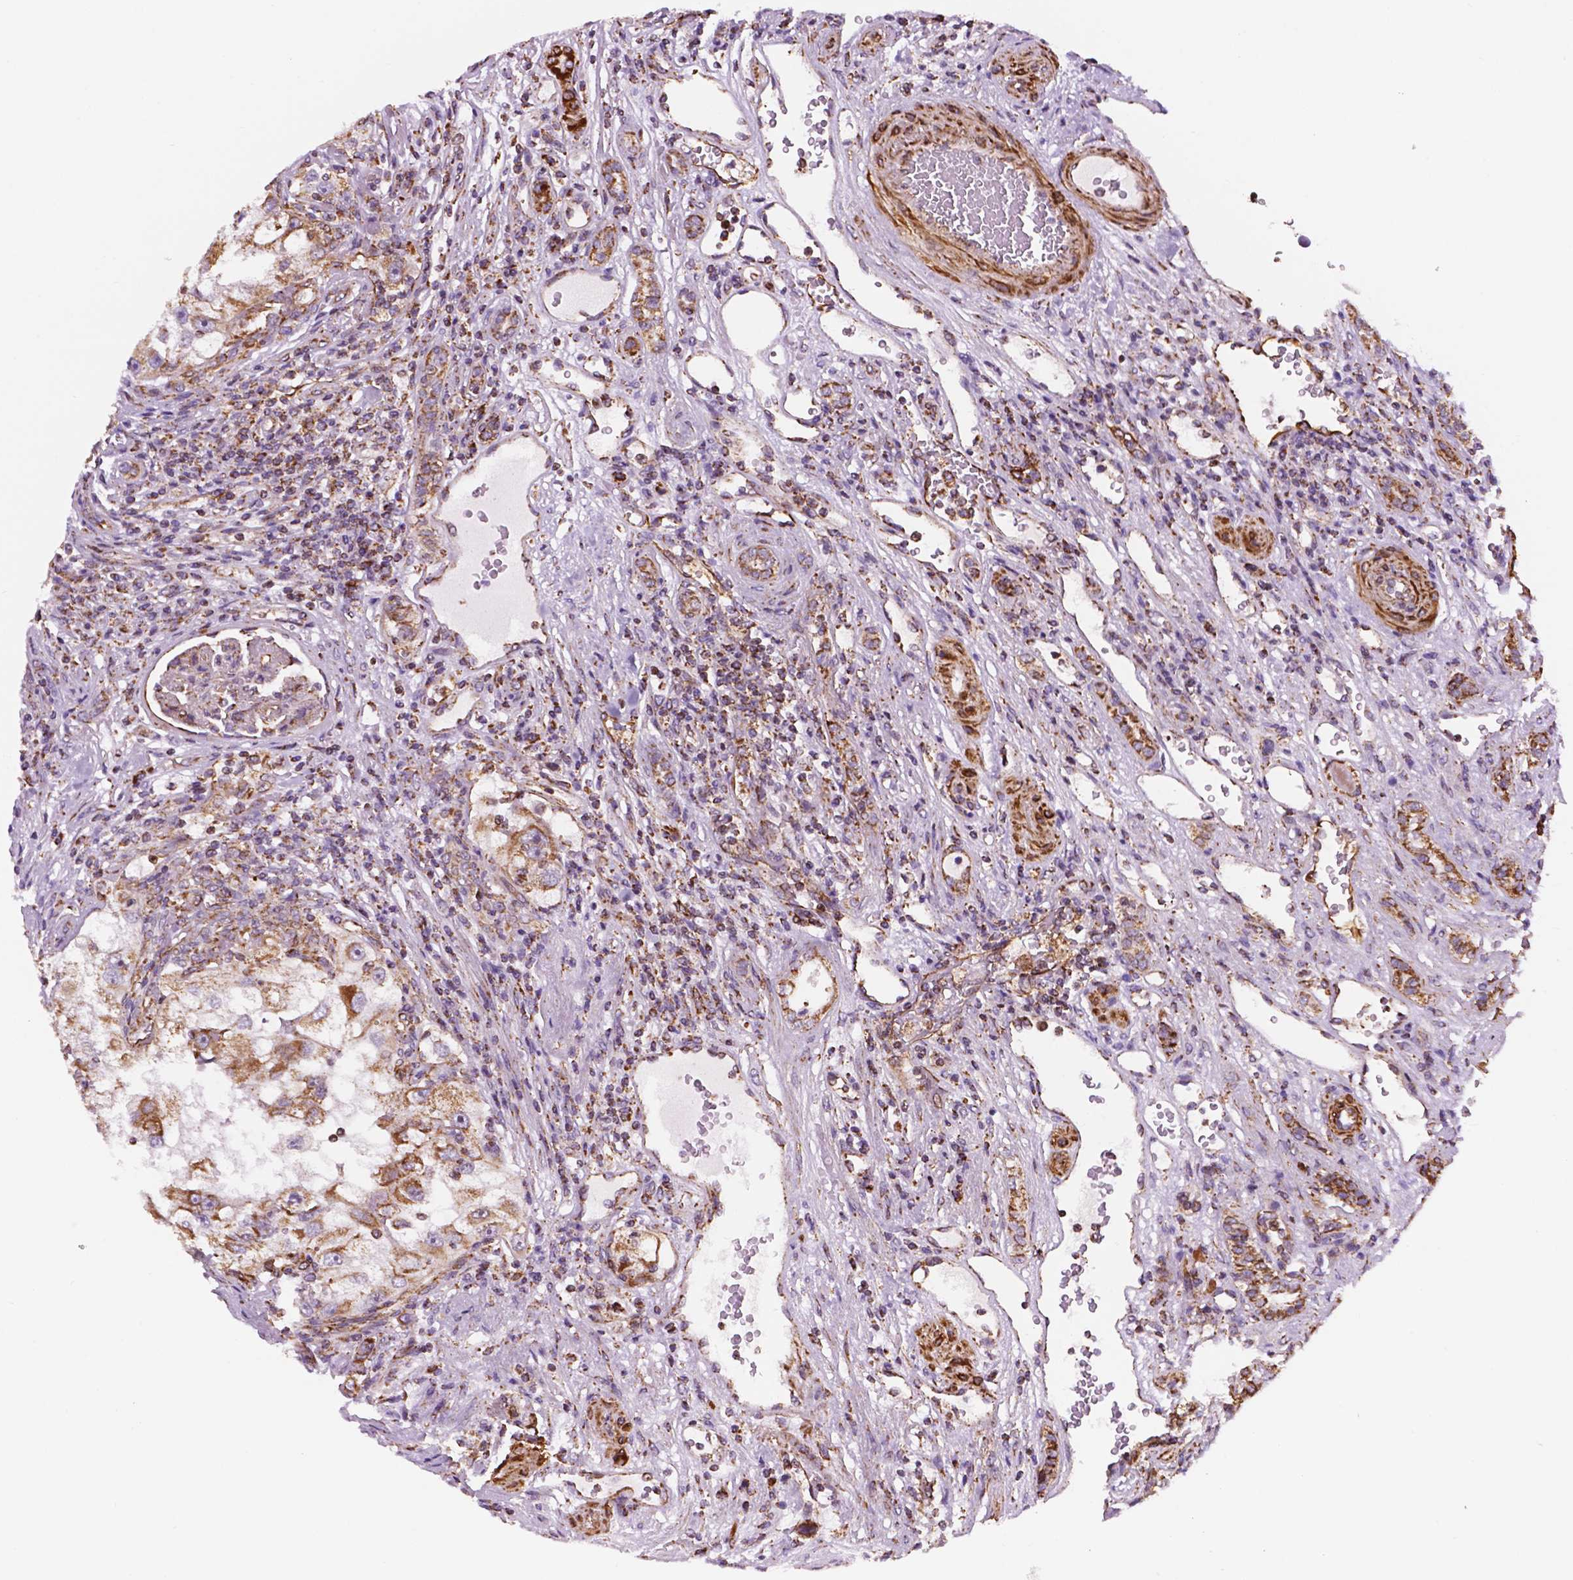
{"staining": {"intensity": "moderate", "quantity": ">75%", "location": "cytoplasmic/membranous"}, "tissue": "renal cancer", "cell_type": "Tumor cells", "image_type": "cancer", "snomed": [{"axis": "morphology", "description": "Adenocarcinoma, NOS"}, {"axis": "topography", "description": "Kidney"}], "caption": "This photomicrograph demonstrates immunohistochemistry (IHC) staining of human renal cancer, with medium moderate cytoplasmic/membranous staining in about >75% of tumor cells.", "gene": "GEMIN4", "patient": {"sex": "male", "age": 63}}